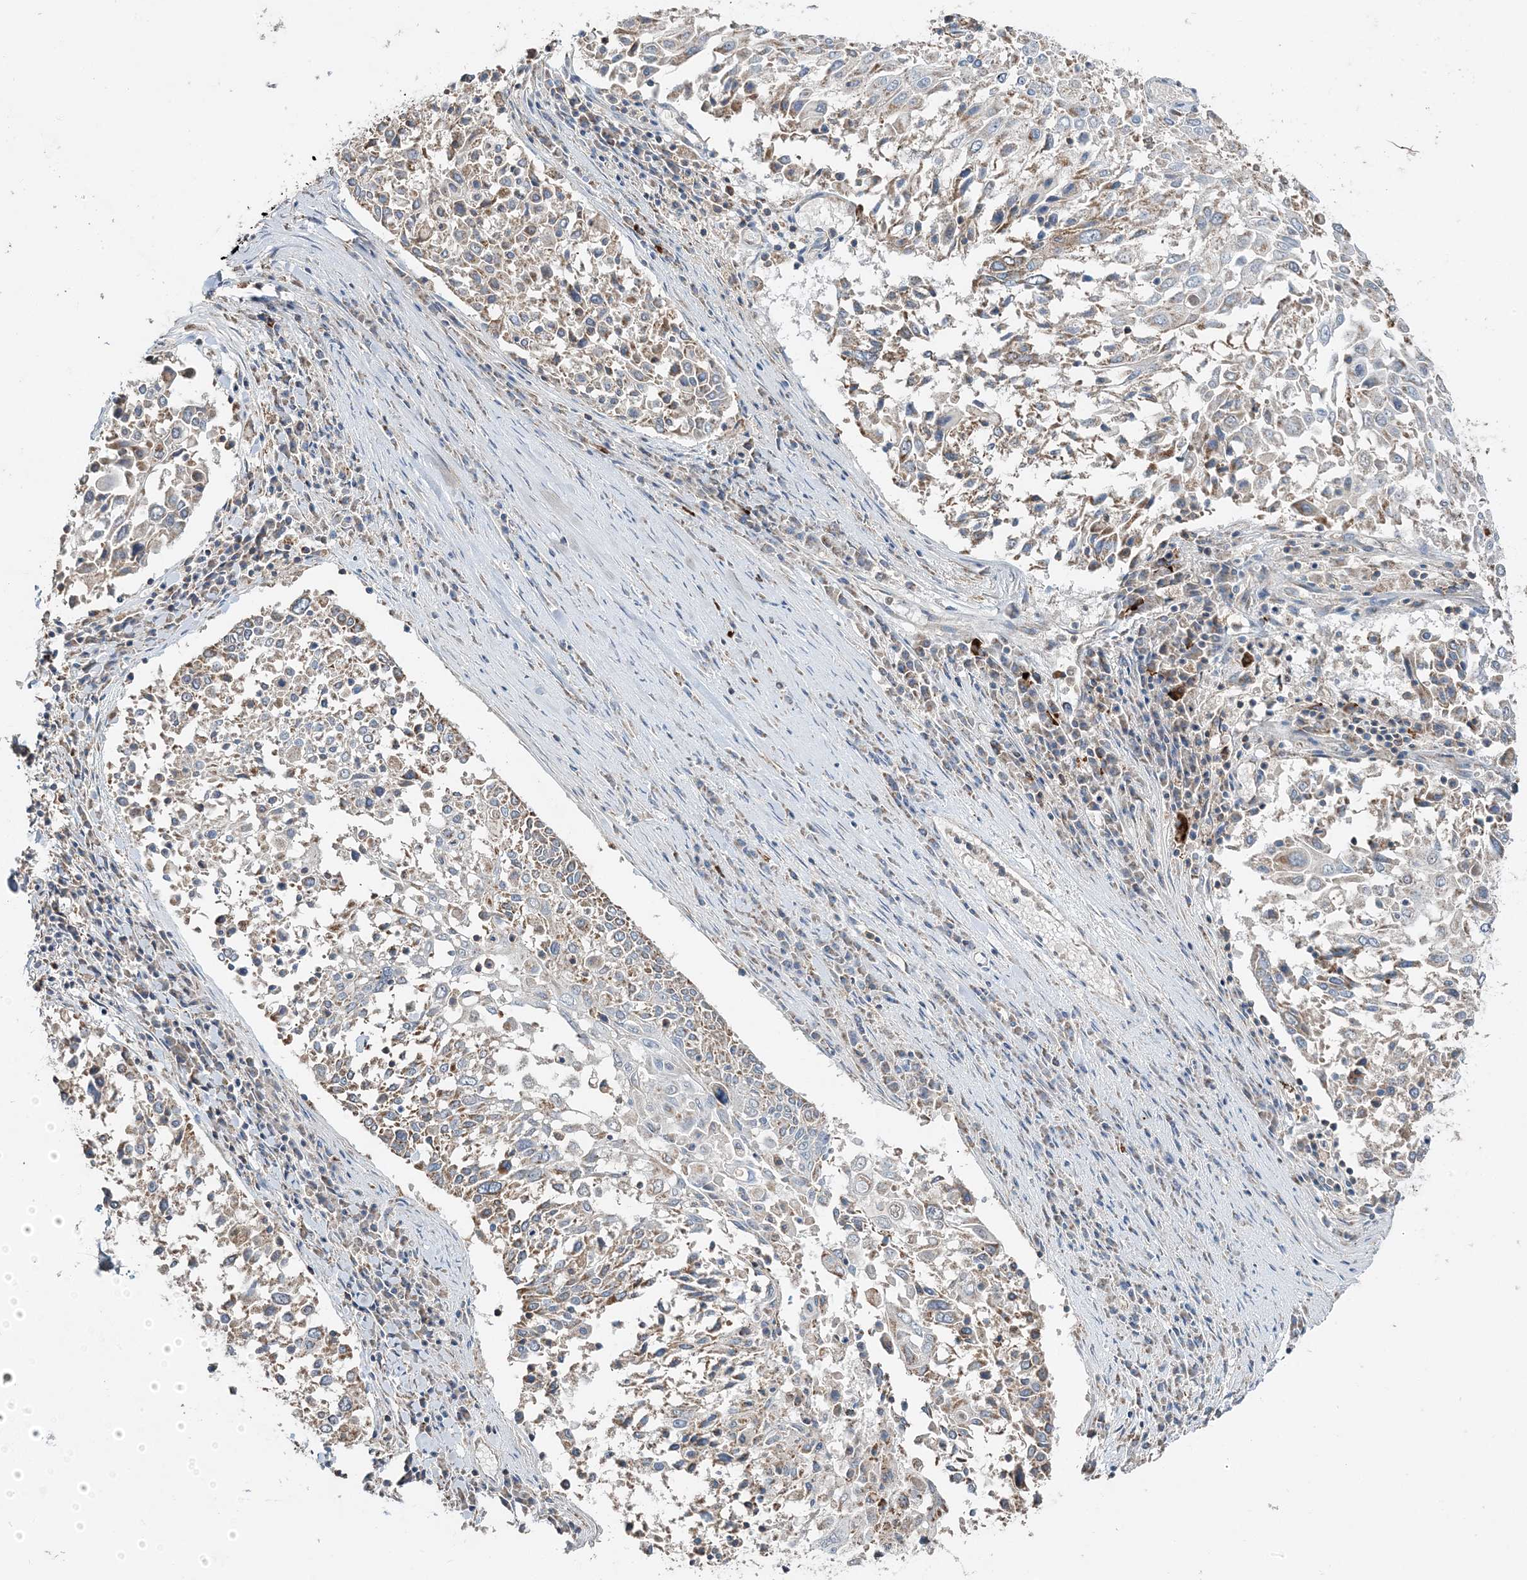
{"staining": {"intensity": "negative", "quantity": "none", "location": "none"}, "tissue": "lung cancer", "cell_type": "Tumor cells", "image_type": "cancer", "snomed": [{"axis": "morphology", "description": "Squamous cell carcinoma, NOS"}, {"axis": "topography", "description": "Lung"}], "caption": "A micrograph of human squamous cell carcinoma (lung) is negative for staining in tumor cells. The staining was performed using DAB (3,3'-diaminobenzidine) to visualize the protein expression in brown, while the nuclei were stained in blue with hematoxylin (Magnification: 20x).", "gene": "TMLHE", "patient": {"sex": "male", "age": 65}}